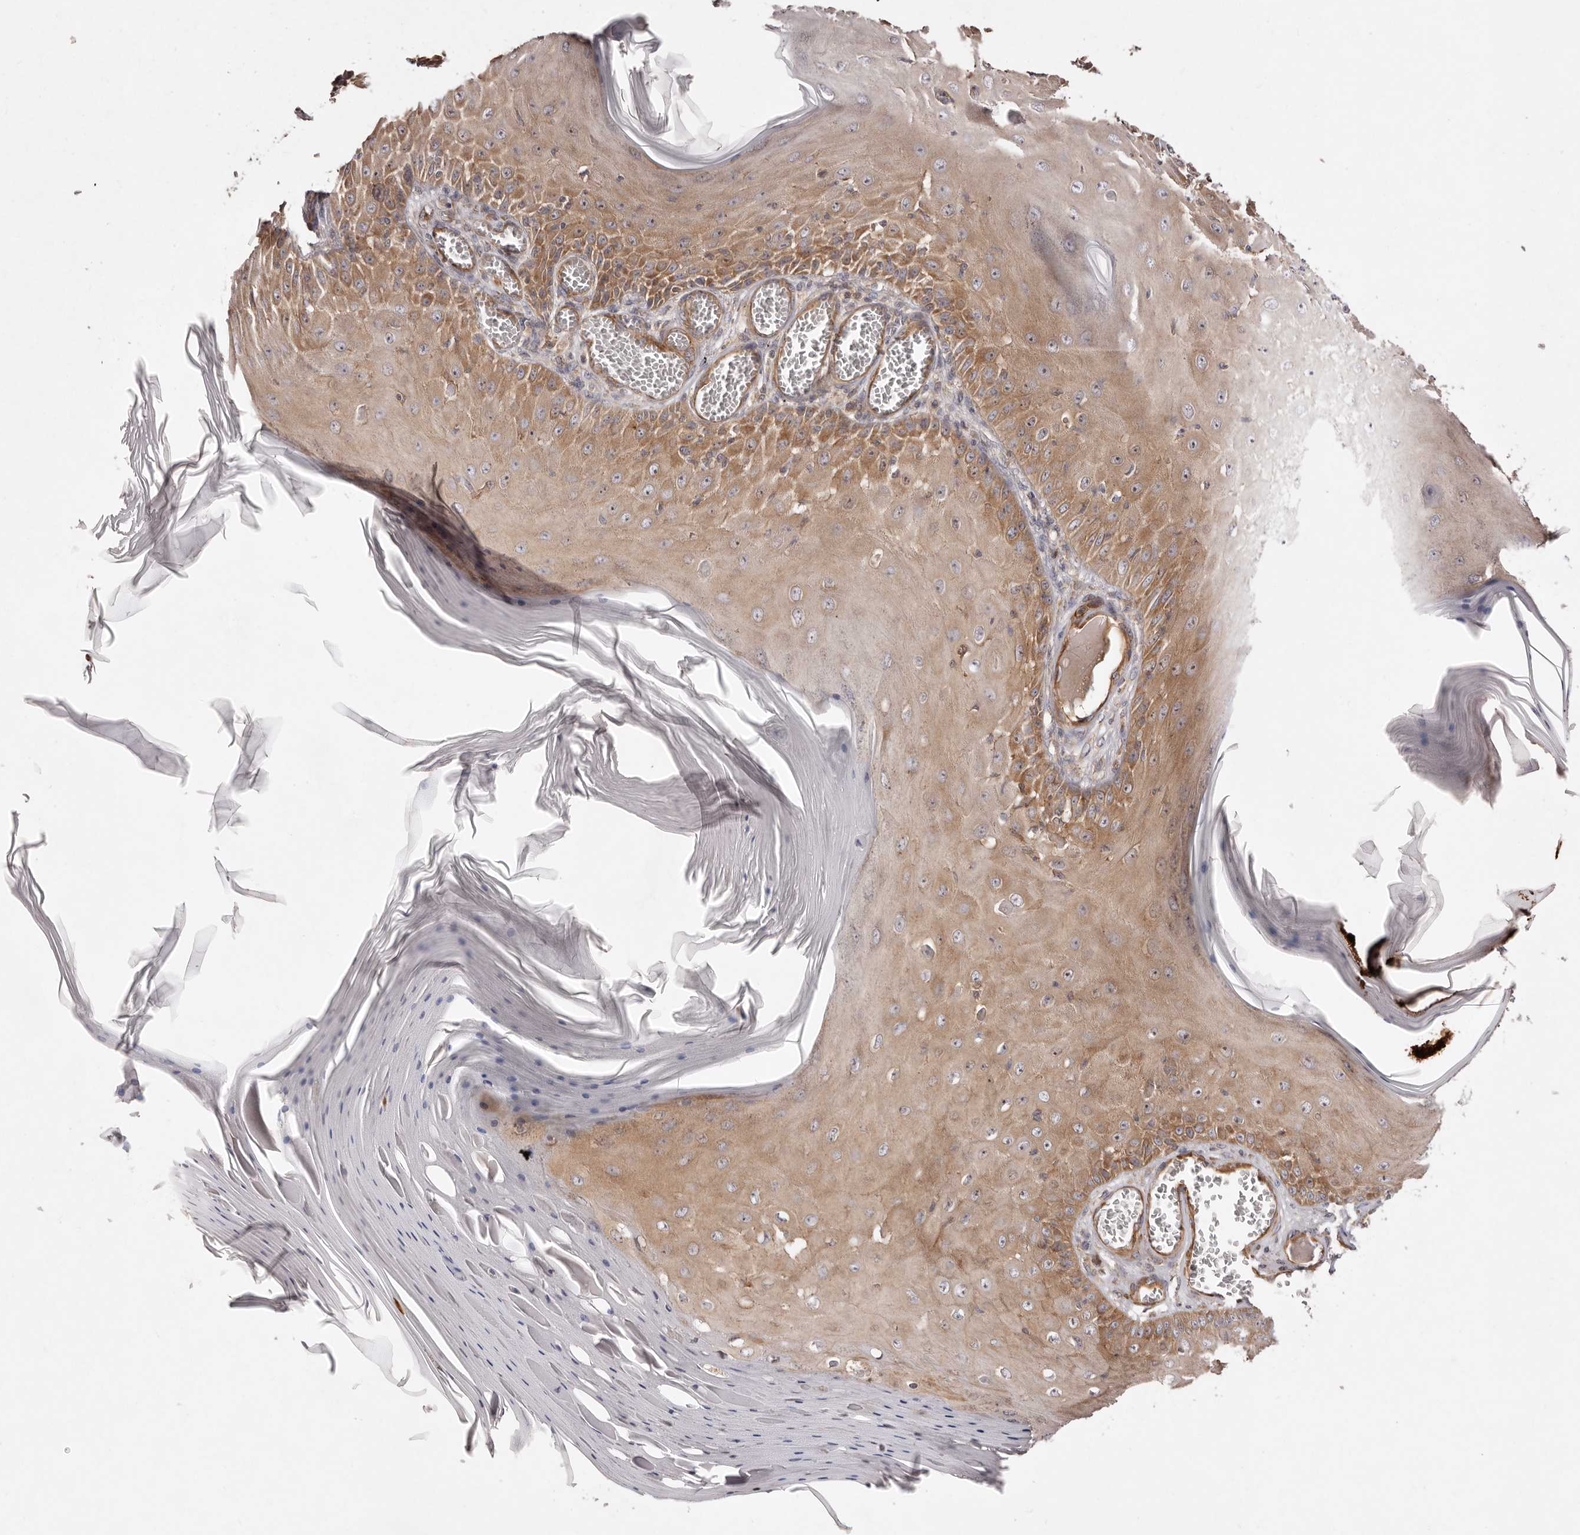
{"staining": {"intensity": "moderate", "quantity": ">75%", "location": "cytoplasmic/membranous,nuclear"}, "tissue": "skin cancer", "cell_type": "Tumor cells", "image_type": "cancer", "snomed": [{"axis": "morphology", "description": "Squamous cell carcinoma, NOS"}, {"axis": "topography", "description": "Skin"}], "caption": "Tumor cells exhibit moderate cytoplasmic/membranous and nuclear staining in about >75% of cells in skin cancer (squamous cell carcinoma).", "gene": "RPS6", "patient": {"sex": "female", "age": 73}}